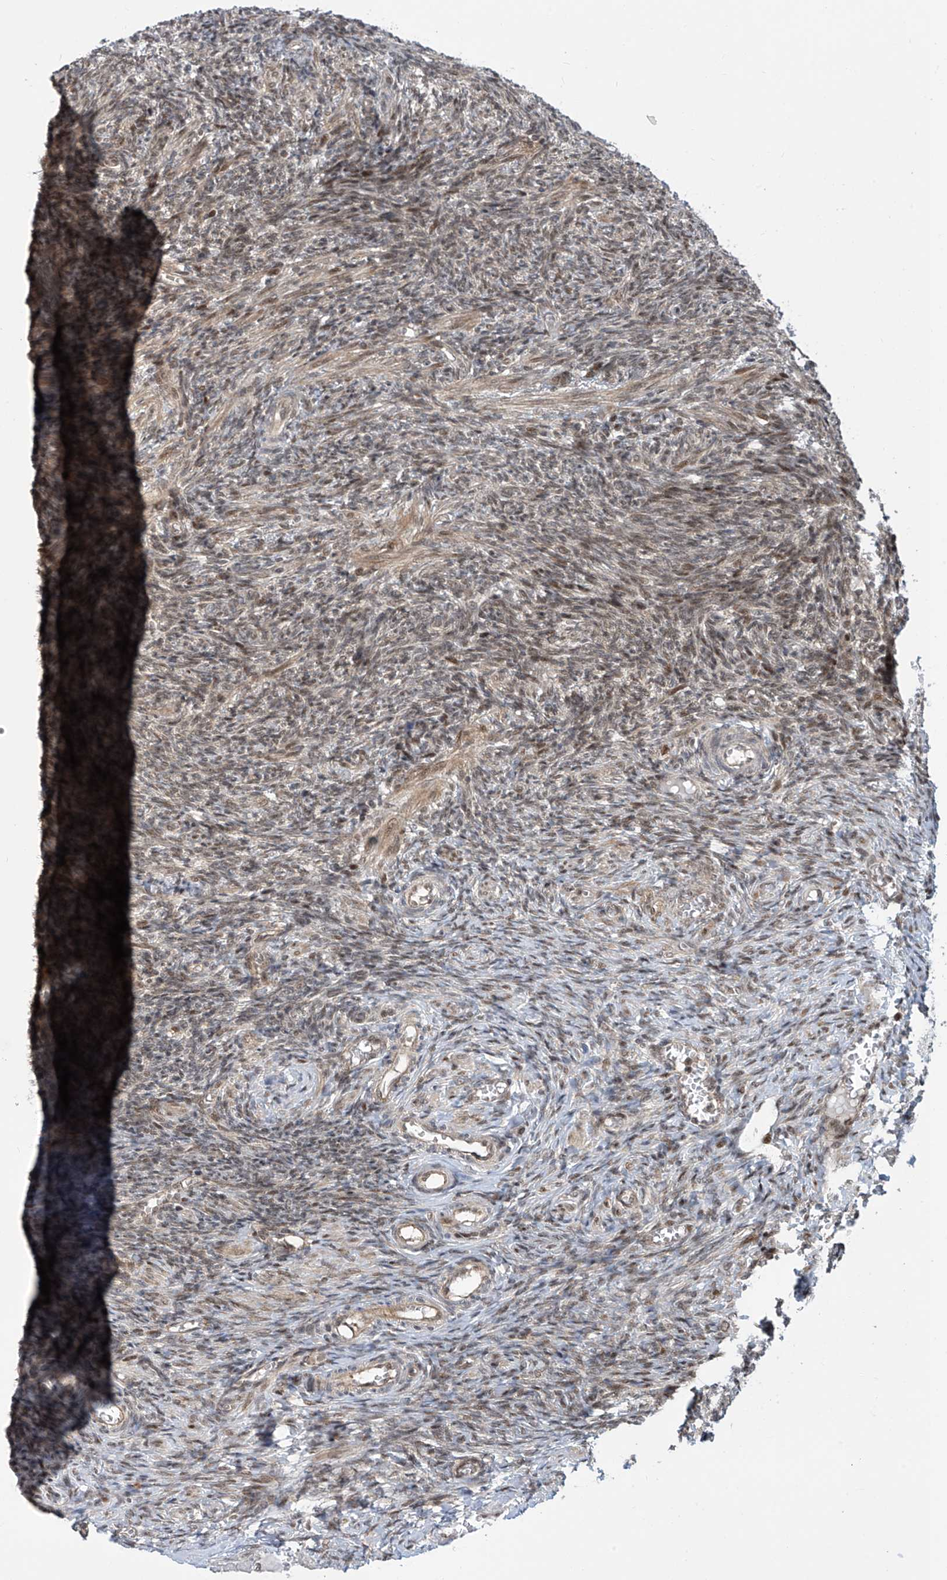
{"staining": {"intensity": "moderate", "quantity": "25%-75%", "location": "nuclear"}, "tissue": "ovary", "cell_type": "Ovarian stroma cells", "image_type": "normal", "snomed": [{"axis": "morphology", "description": "Normal tissue, NOS"}, {"axis": "topography", "description": "Ovary"}], "caption": "Immunohistochemical staining of normal human ovary shows moderate nuclear protein staining in about 25%-75% of ovarian stroma cells.", "gene": "LAGE3", "patient": {"sex": "female", "age": 27}}